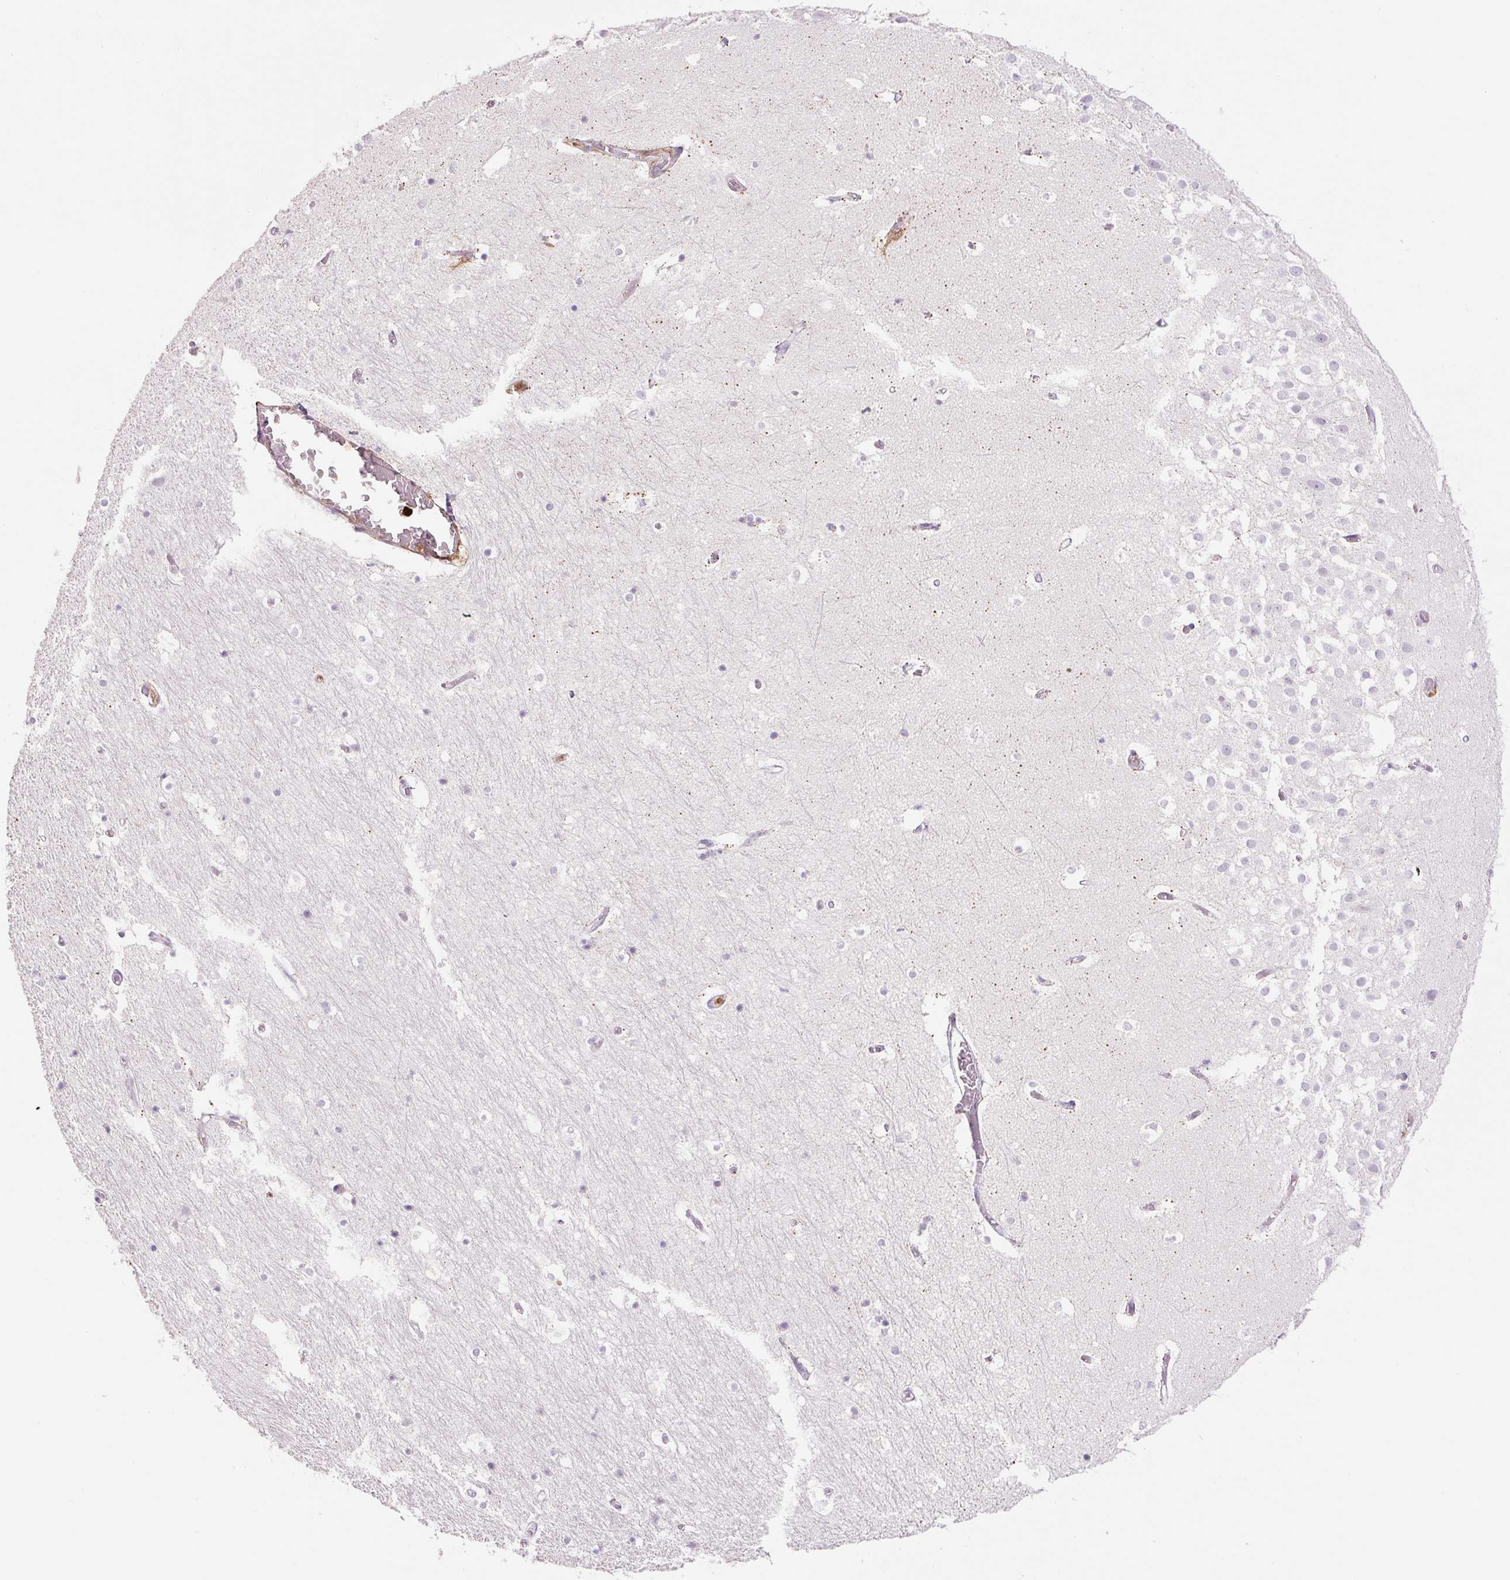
{"staining": {"intensity": "negative", "quantity": "none", "location": "none"}, "tissue": "hippocampus", "cell_type": "Glial cells", "image_type": "normal", "snomed": [{"axis": "morphology", "description": "Normal tissue, NOS"}, {"axis": "topography", "description": "Hippocampus"}], "caption": "The histopathology image exhibits no significant expression in glial cells of hippocampus.", "gene": "S100A4", "patient": {"sex": "female", "age": 52}}